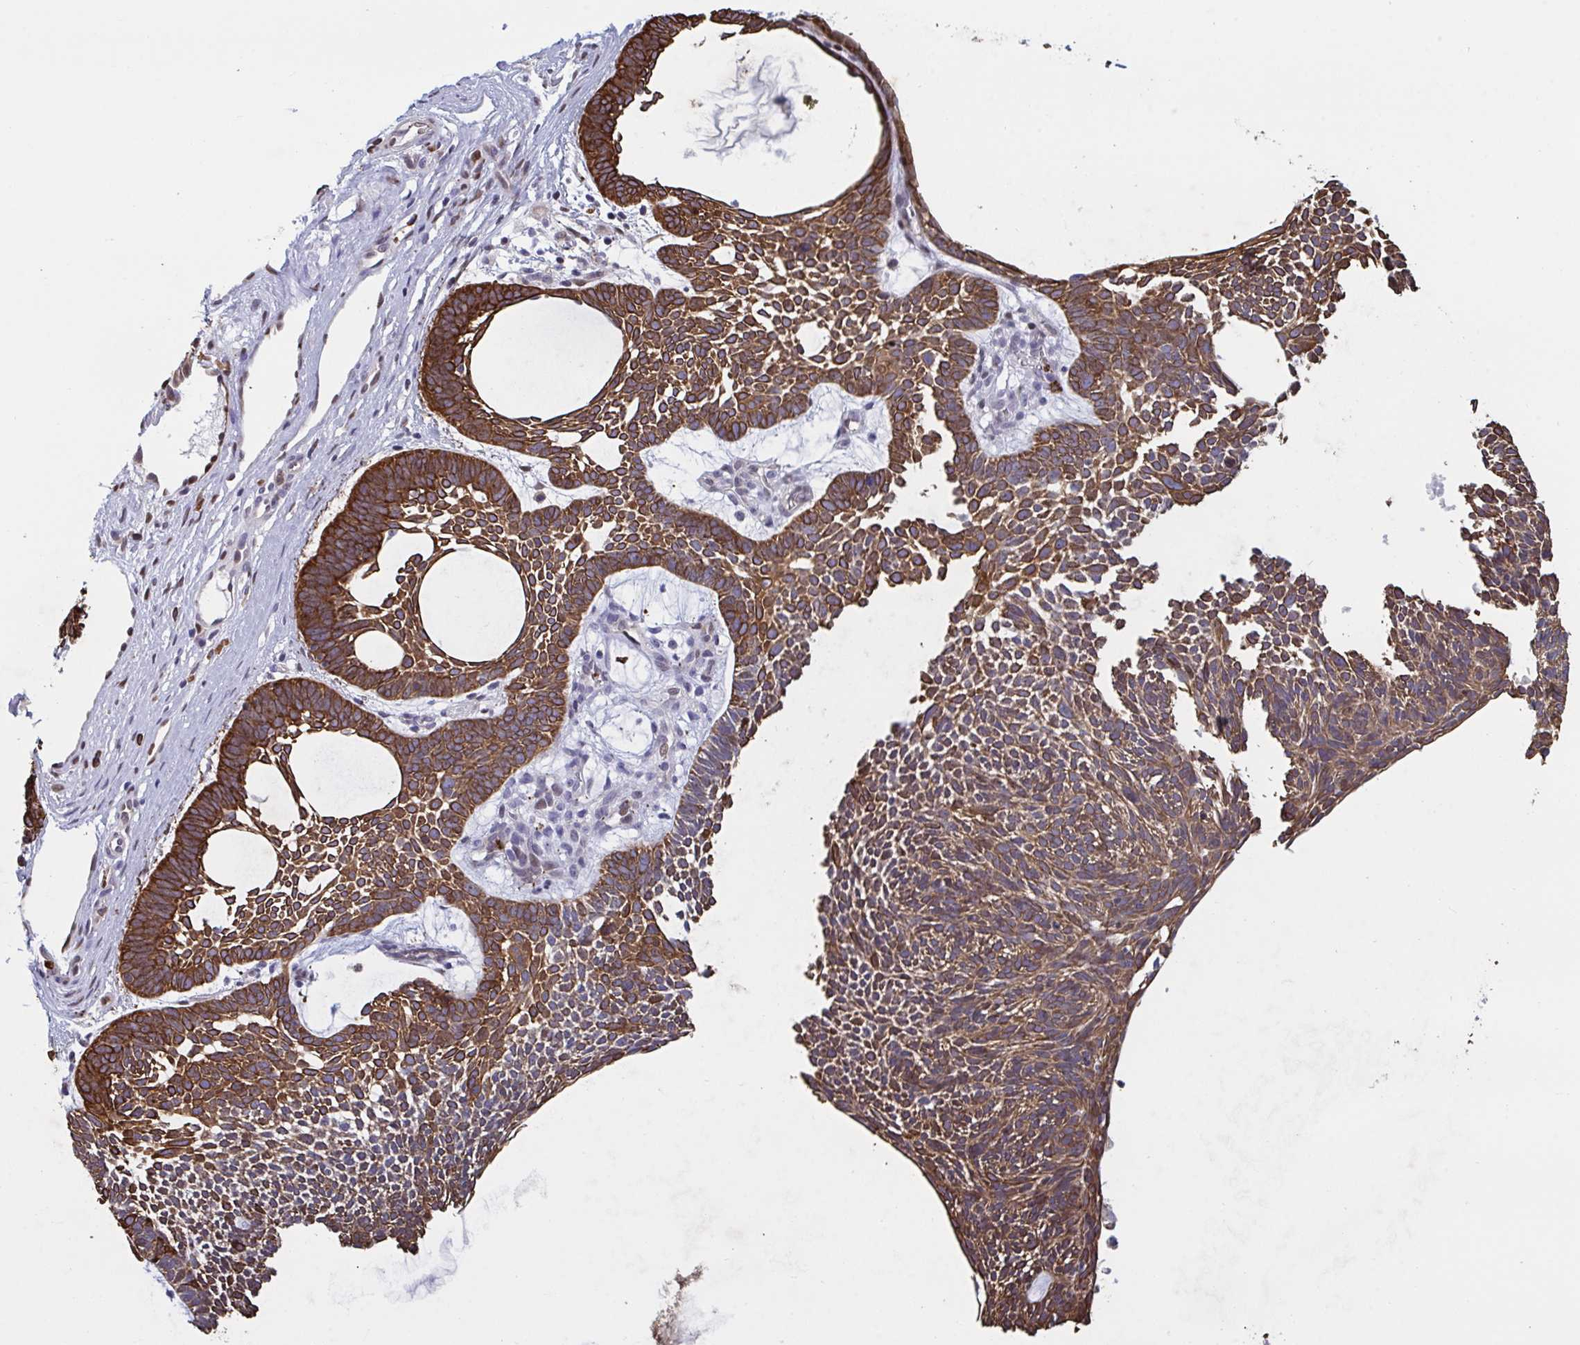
{"staining": {"intensity": "strong", "quantity": ">75%", "location": "cytoplasmic/membranous"}, "tissue": "skin cancer", "cell_type": "Tumor cells", "image_type": "cancer", "snomed": [{"axis": "morphology", "description": "Basal cell carcinoma"}, {"axis": "topography", "description": "Skin"}, {"axis": "topography", "description": "Skin of face"}], "caption": "Basal cell carcinoma (skin) tissue displays strong cytoplasmic/membranous expression in approximately >75% of tumor cells", "gene": "PELI2", "patient": {"sex": "male", "age": 83}}